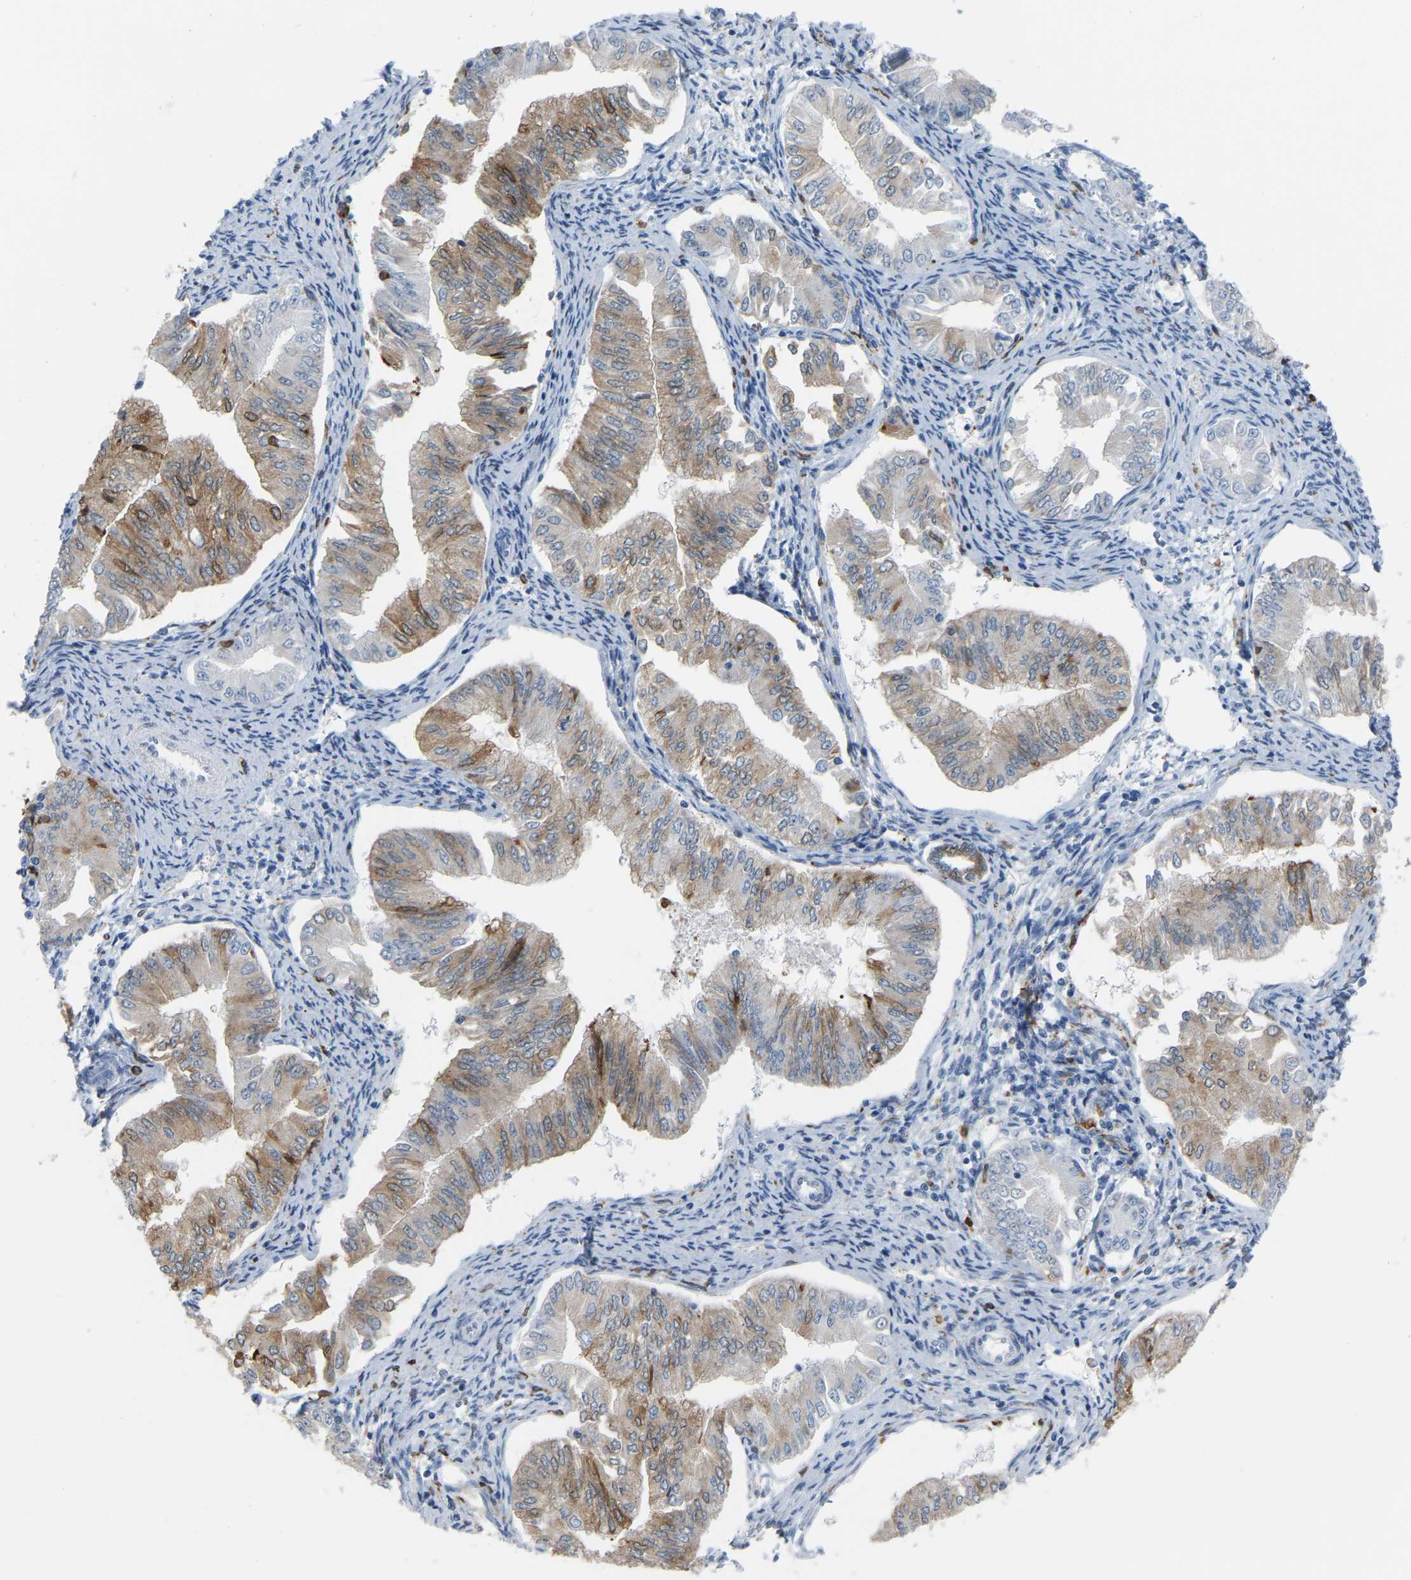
{"staining": {"intensity": "moderate", "quantity": ">75%", "location": "cytoplasmic/membranous"}, "tissue": "endometrial cancer", "cell_type": "Tumor cells", "image_type": "cancer", "snomed": [{"axis": "morphology", "description": "Normal tissue, NOS"}, {"axis": "morphology", "description": "Adenocarcinoma, NOS"}, {"axis": "topography", "description": "Endometrium"}], "caption": "DAB (3,3'-diaminobenzidine) immunohistochemical staining of endometrial cancer demonstrates moderate cytoplasmic/membranous protein staining in approximately >75% of tumor cells. The protein is shown in brown color, while the nuclei are stained blue.", "gene": "PTGS1", "patient": {"sex": "female", "age": 53}}